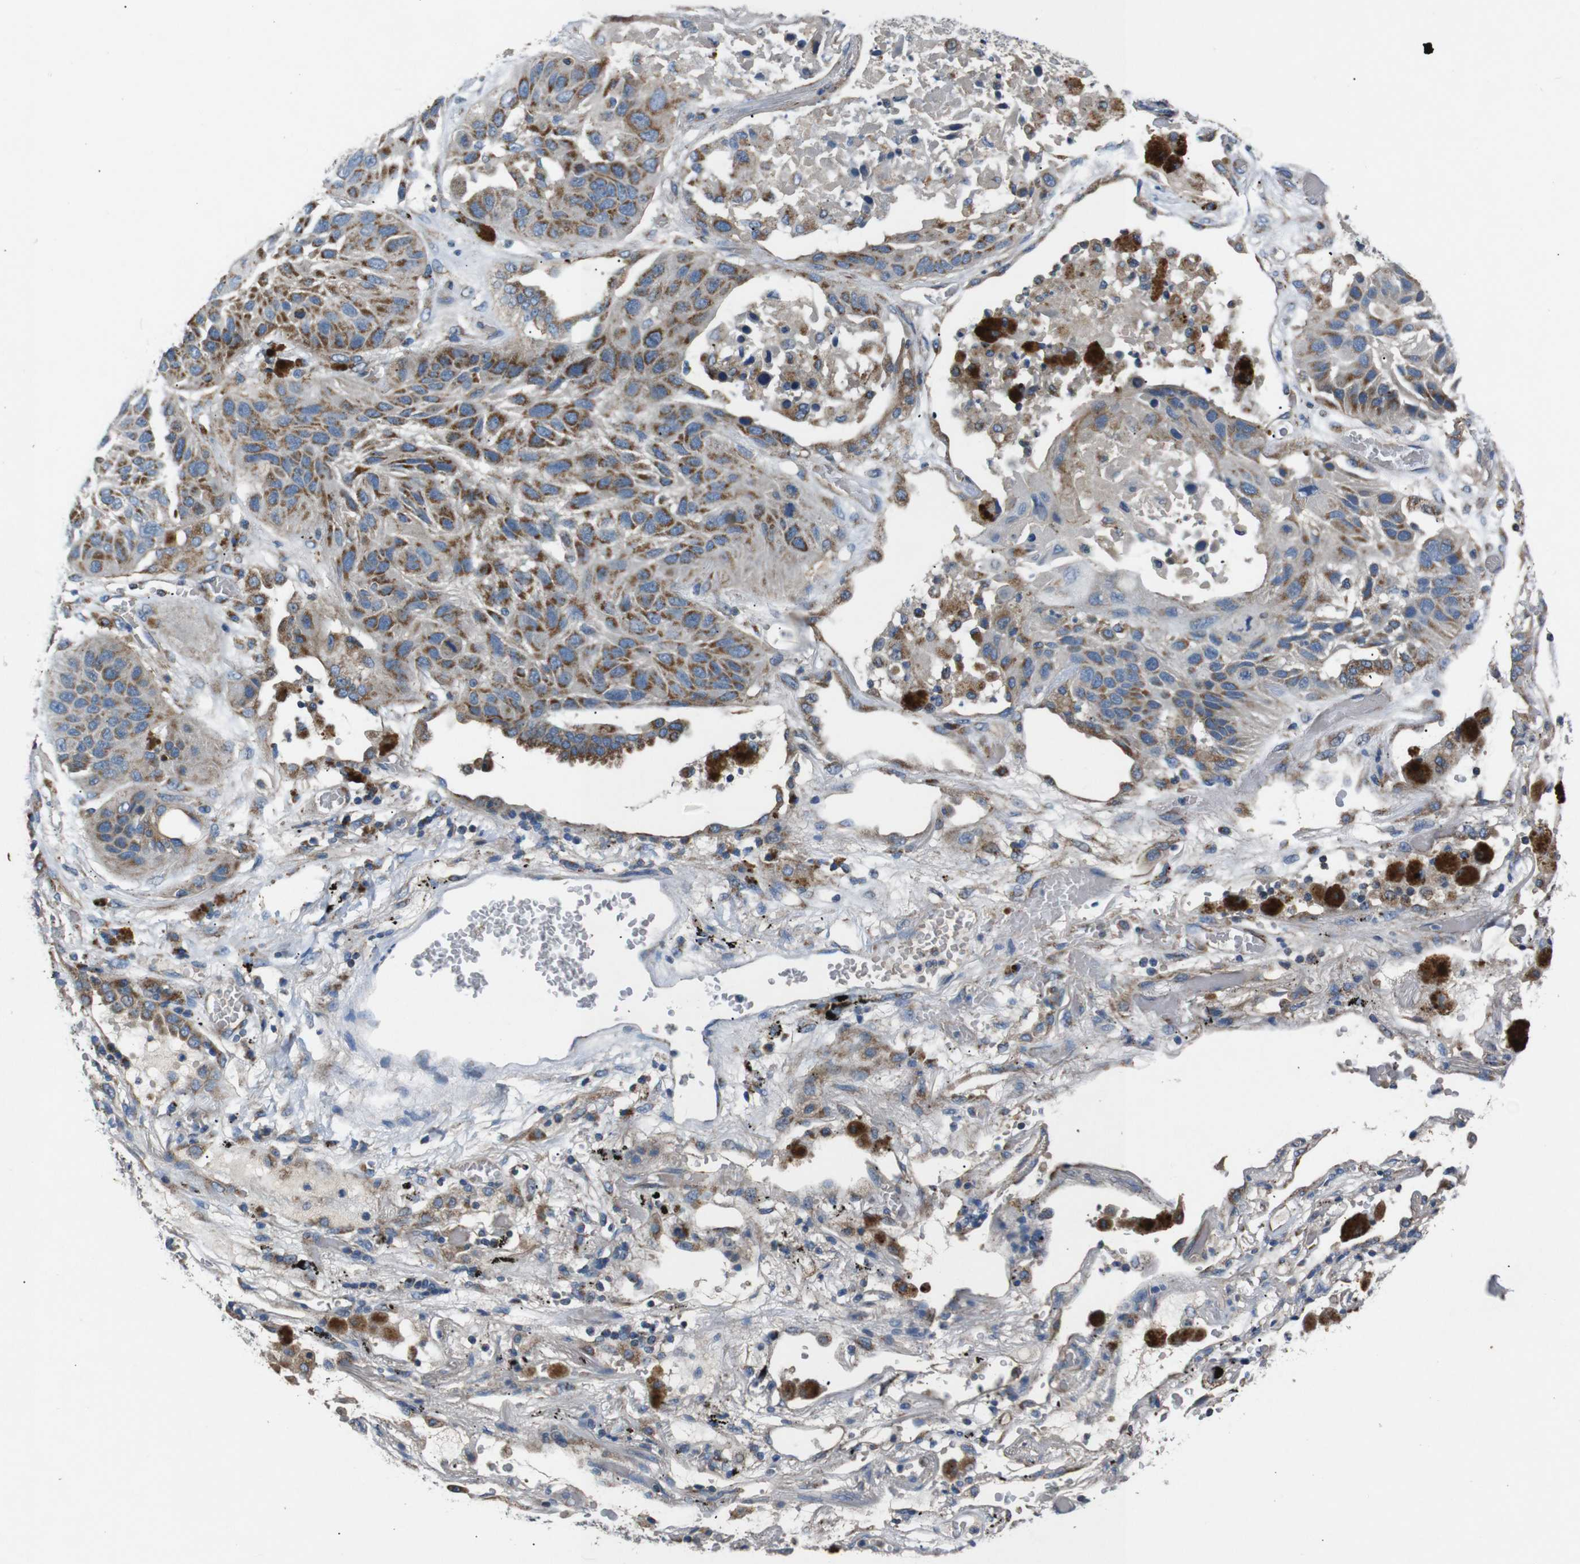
{"staining": {"intensity": "moderate", "quantity": ">75%", "location": "cytoplasmic/membranous"}, "tissue": "lung cancer", "cell_type": "Tumor cells", "image_type": "cancer", "snomed": [{"axis": "morphology", "description": "Squamous cell carcinoma, NOS"}, {"axis": "topography", "description": "Lung"}], "caption": "A high-resolution photomicrograph shows immunohistochemistry staining of lung cancer, which shows moderate cytoplasmic/membranous positivity in approximately >75% of tumor cells. The protein of interest is shown in brown color, while the nuclei are stained blue.", "gene": "NETO2", "patient": {"sex": "male", "age": 57}}